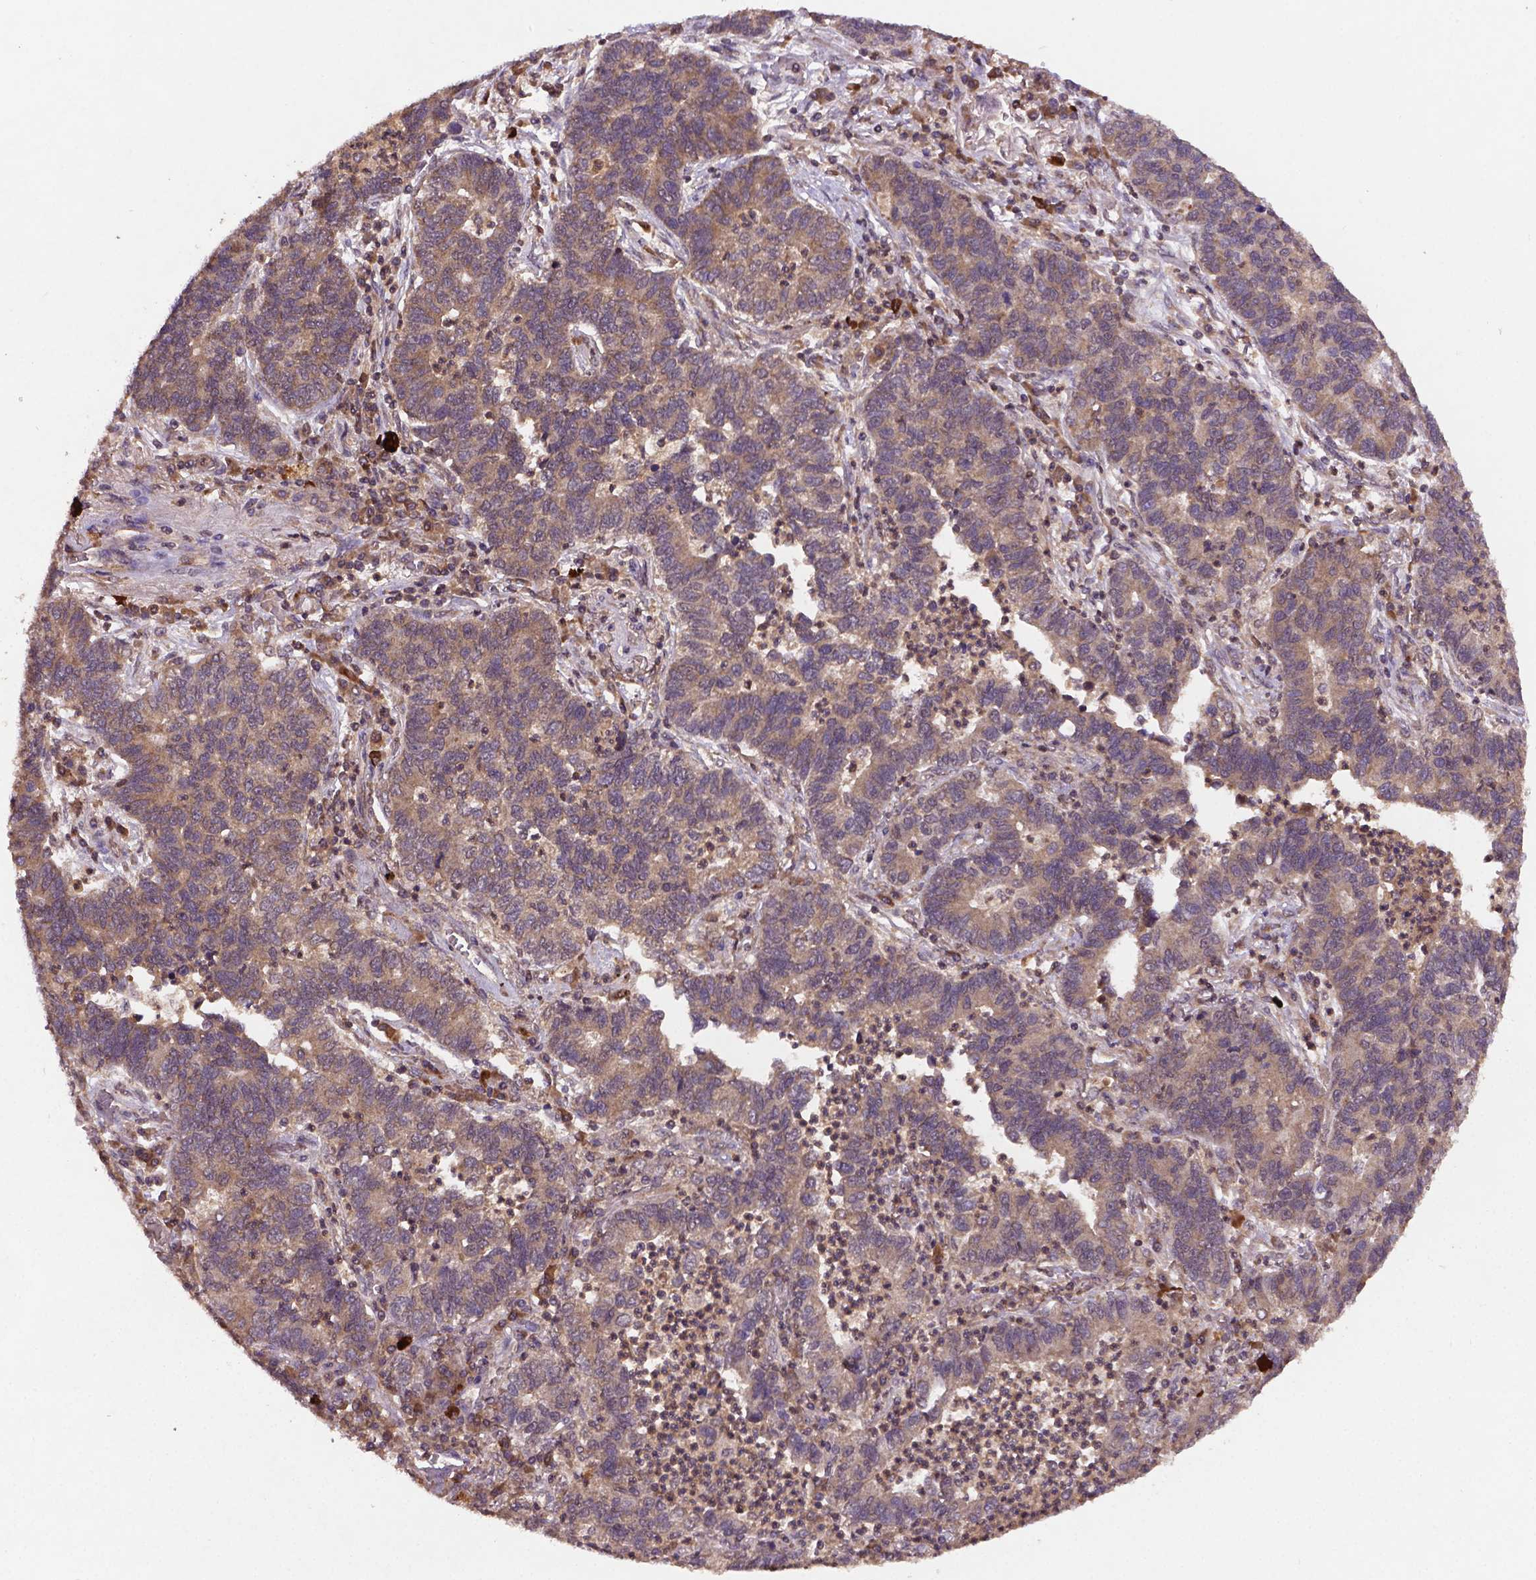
{"staining": {"intensity": "weak", "quantity": "25%-75%", "location": "cytoplasmic/membranous"}, "tissue": "lung cancer", "cell_type": "Tumor cells", "image_type": "cancer", "snomed": [{"axis": "morphology", "description": "Adenocarcinoma, NOS"}, {"axis": "topography", "description": "Lung"}], "caption": "DAB (3,3'-diaminobenzidine) immunohistochemical staining of adenocarcinoma (lung) exhibits weak cytoplasmic/membranous protein positivity in about 25%-75% of tumor cells.", "gene": "NIPAL2", "patient": {"sex": "female", "age": 57}}